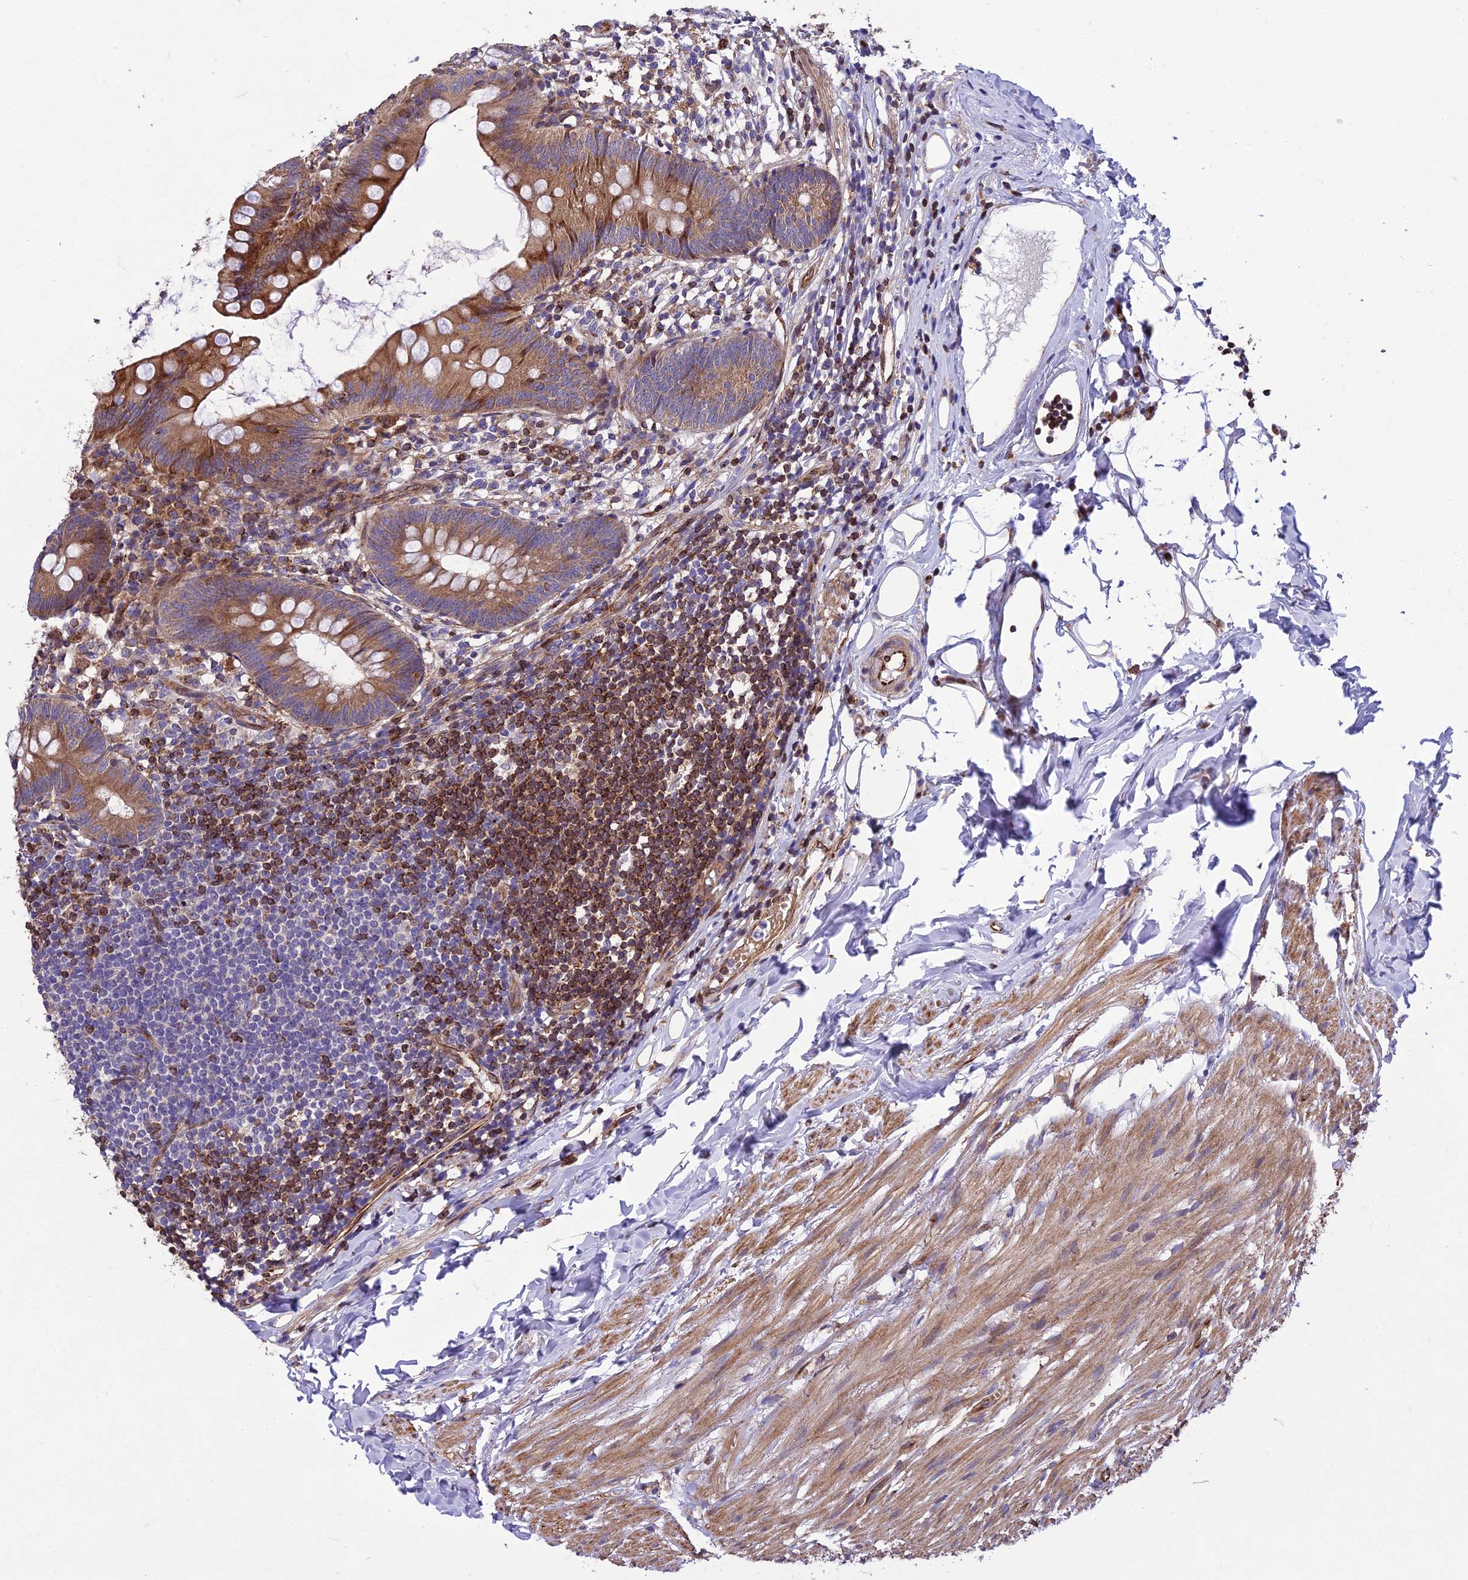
{"staining": {"intensity": "moderate", "quantity": ">75%", "location": "cytoplasmic/membranous"}, "tissue": "appendix", "cell_type": "Glandular cells", "image_type": "normal", "snomed": [{"axis": "morphology", "description": "Normal tissue, NOS"}, {"axis": "topography", "description": "Appendix"}], "caption": "Brown immunohistochemical staining in unremarkable appendix demonstrates moderate cytoplasmic/membranous expression in approximately >75% of glandular cells.", "gene": "GIMAP1", "patient": {"sex": "female", "age": 62}}